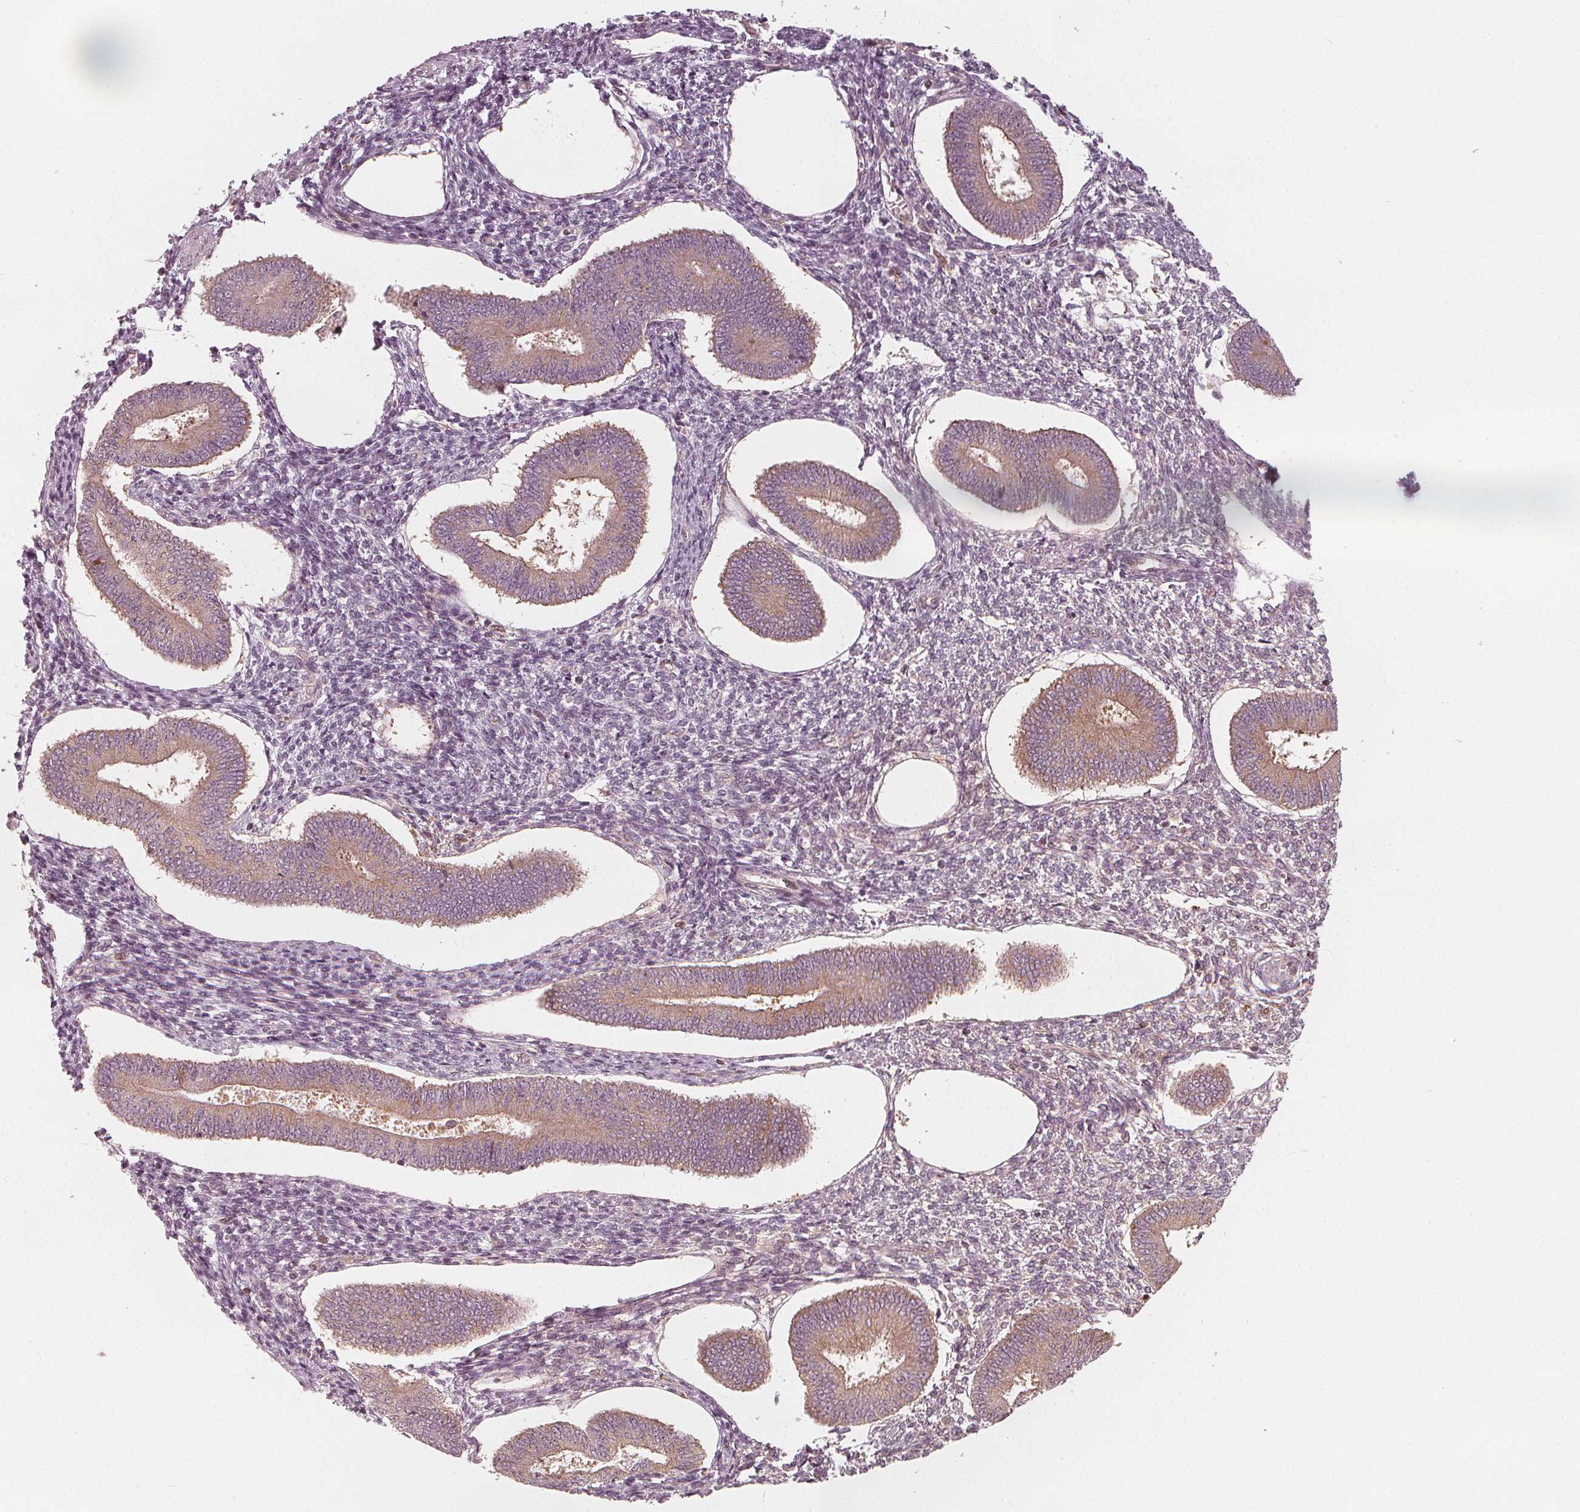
{"staining": {"intensity": "weak", "quantity": "<25%", "location": "nuclear"}, "tissue": "endometrium", "cell_type": "Cells in endometrial stroma", "image_type": "normal", "snomed": [{"axis": "morphology", "description": "Normal tissue, NOS"}, {"axis": "topography", "description": "Endometrium"}], "caption": "Micrograph shows no protein staining in cells in endometrial stroma of normal endometrium. (Stains: DAB (3,3'-diaminobenzidine) immunohistochemistry with hematoxylin counter stain, Microscopy: brightfield microscopy at high magnification).", "gene": "SQSTM1", "patient": {"sex": "female", "age": 42}}